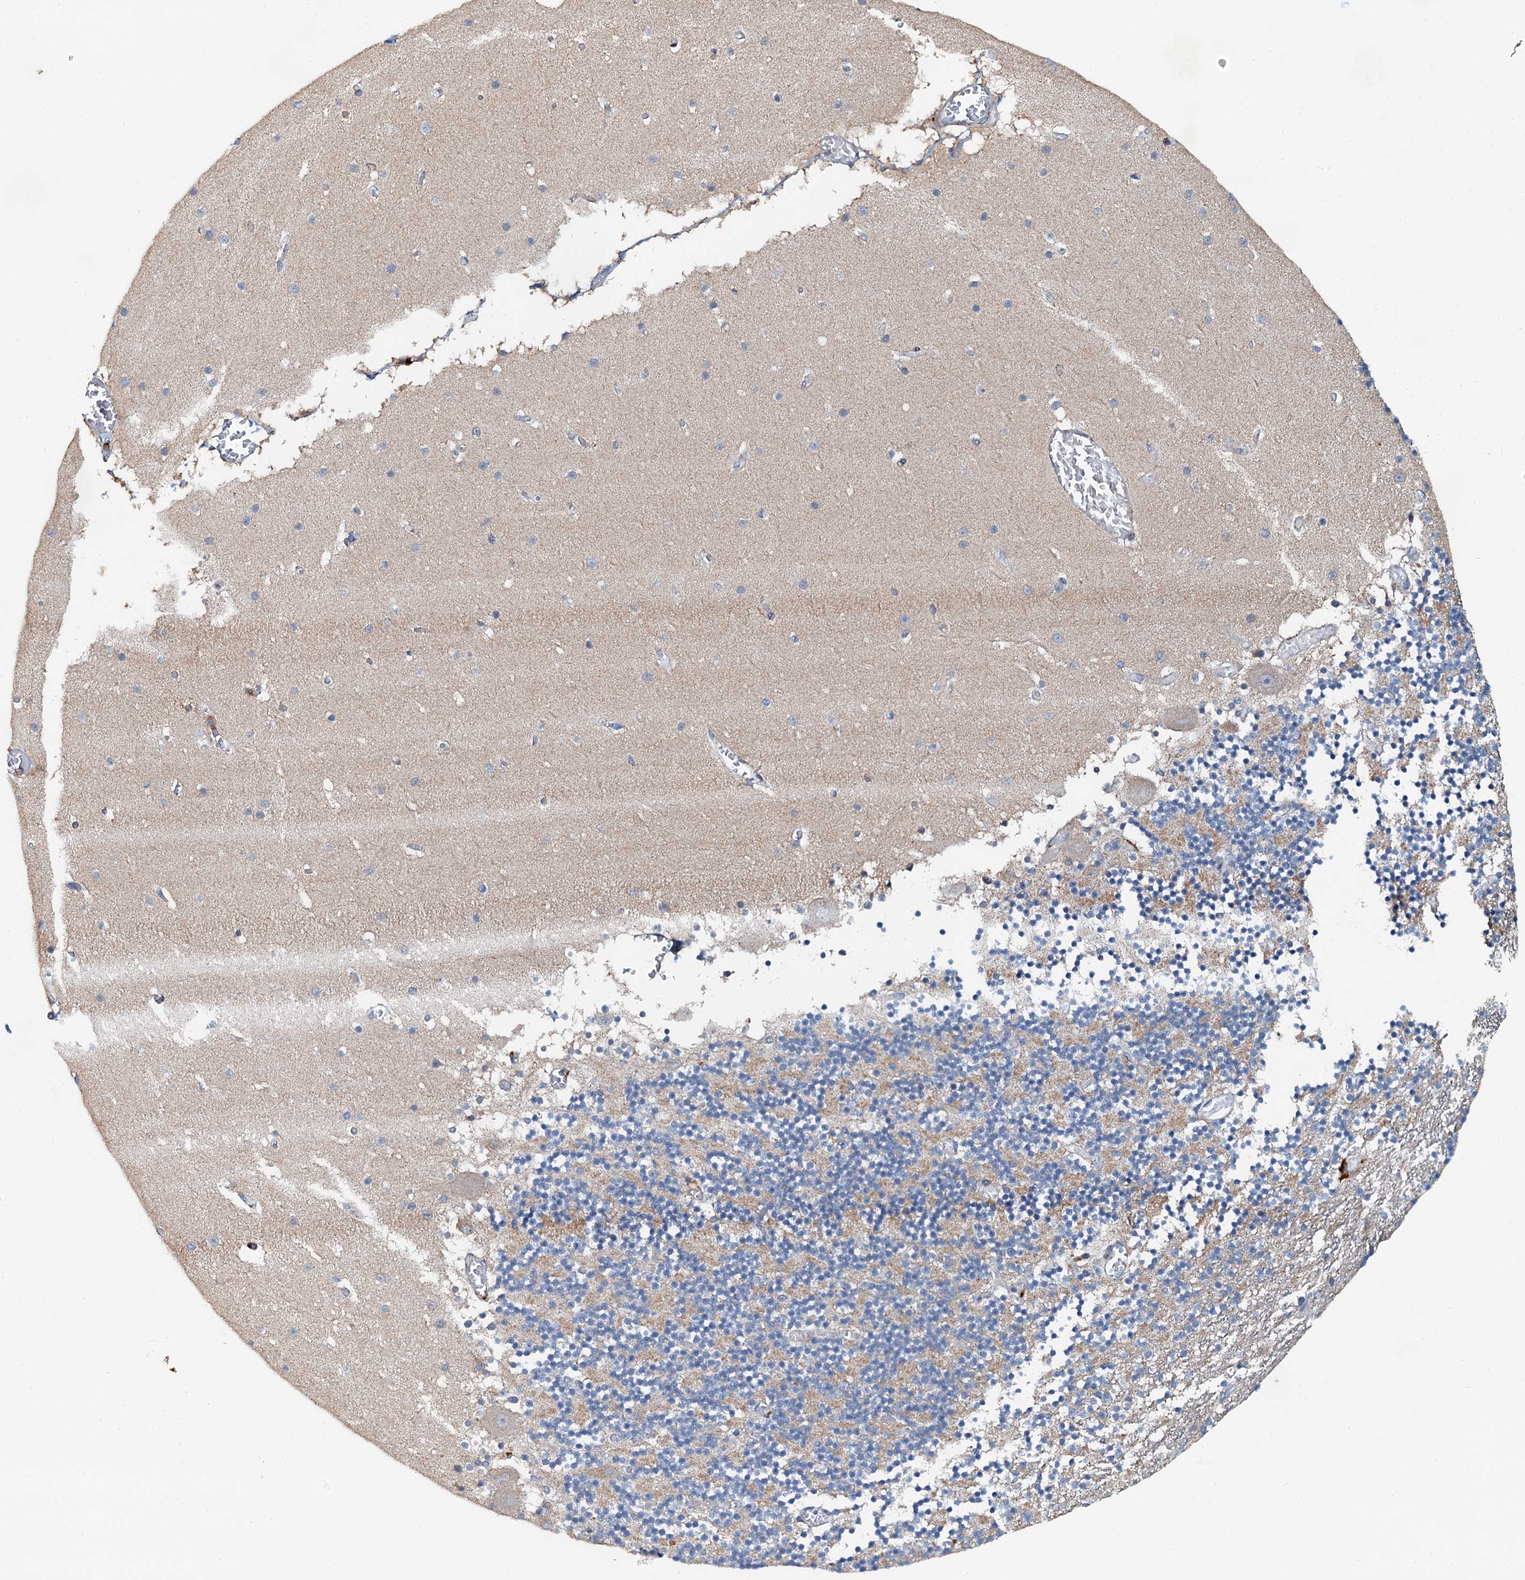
{"staining": {"intensity": "negative", "quantity": "none", "location": "none"}, "tissue": "cerebellum", "cell_type": "Cells in granular layer", "image_type": "normal", "snomed": [{"axis": "morphology", "description": "Normal tissue, NOS"}, {"axis": "topography", "description": "Cerebellum"}], "caption": "A photomicrograph of cerebellum stained for a protein demonstrates no brown staining in cells in granular layer. (DAB IHC visualized using brightfield microscopy, high magnification).", "gene": "EFL1", "patient": {"sex": "female", "age": 28}}